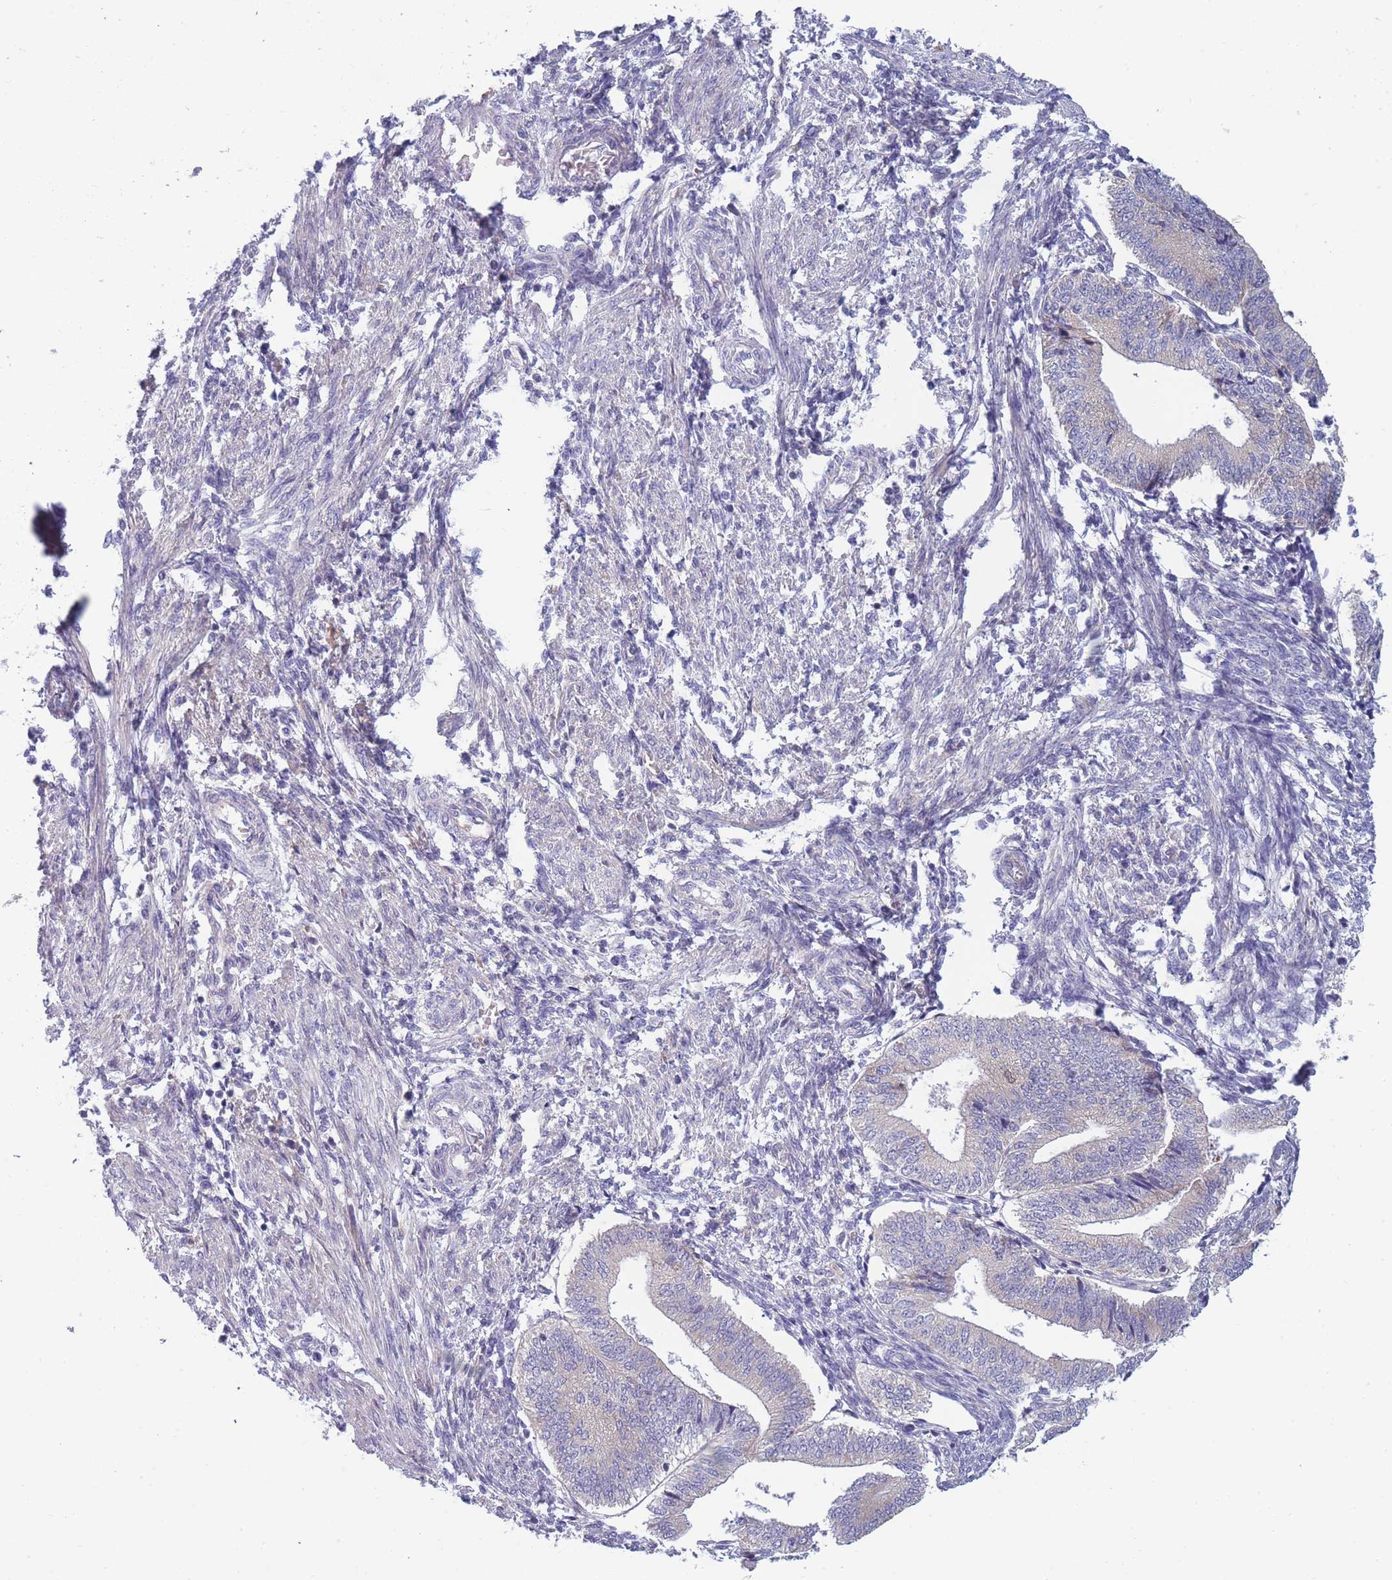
{"staining": {"intensity": "negative", "quantity": "none", "location": "none"}, "tissue": "endometrium", "cell_type": "Cells in endometrial stroma", "image_type": "normal", "snomed": [{"axis": "morphology", "description": "Normal tissue, NOS"}, {"axis": "topography", "description": "Endometrium"}], "caption": "Micrograph shows no protein staining in cells in endometrial stroma of normal endometrium. (DAB (3,3'-diaminobenzidine) immunohistochemistry (IHC) with hematoxylin counter stain).", "gene": "NDUFAF6", "patient": {"sex": "female", "age": 34}}